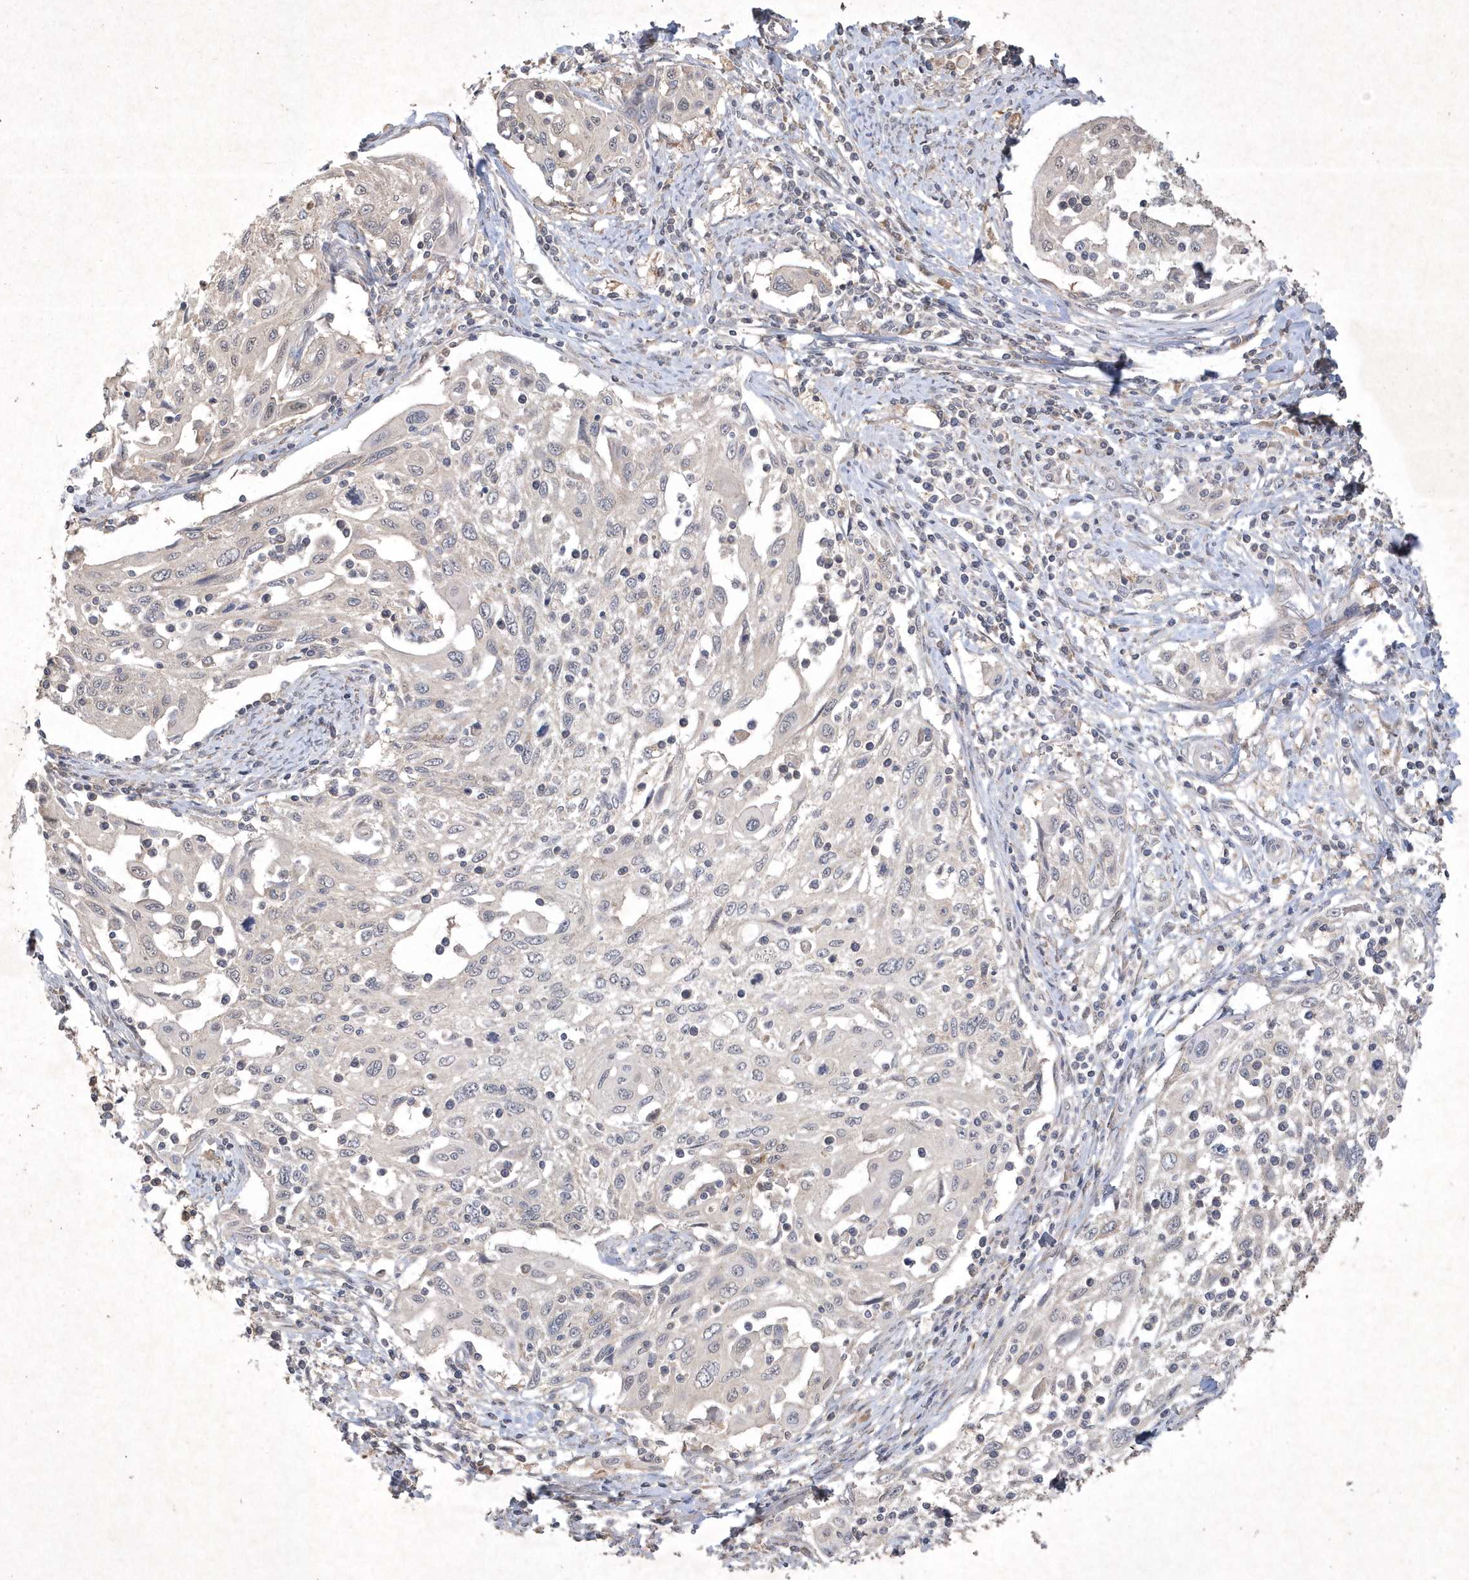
{"staining": {"intensity": "negative", "quantity": "none", "location": "none"}, "tissue": "cervical cancer", "cell_type": "Tumor cells", "image_type": "cancer", "snomed": [{"axis": "morphology", "description": "Squamous cell carcinoma, NOS"}, {"axis": "topography", "description": "Cervix"}], "caption": "Tumor cells show no significant expression in cervical cancer (squamous cell carcinoma).", "gene": "AKR7A2", "patient": {"sex": "female", "age": 70}}